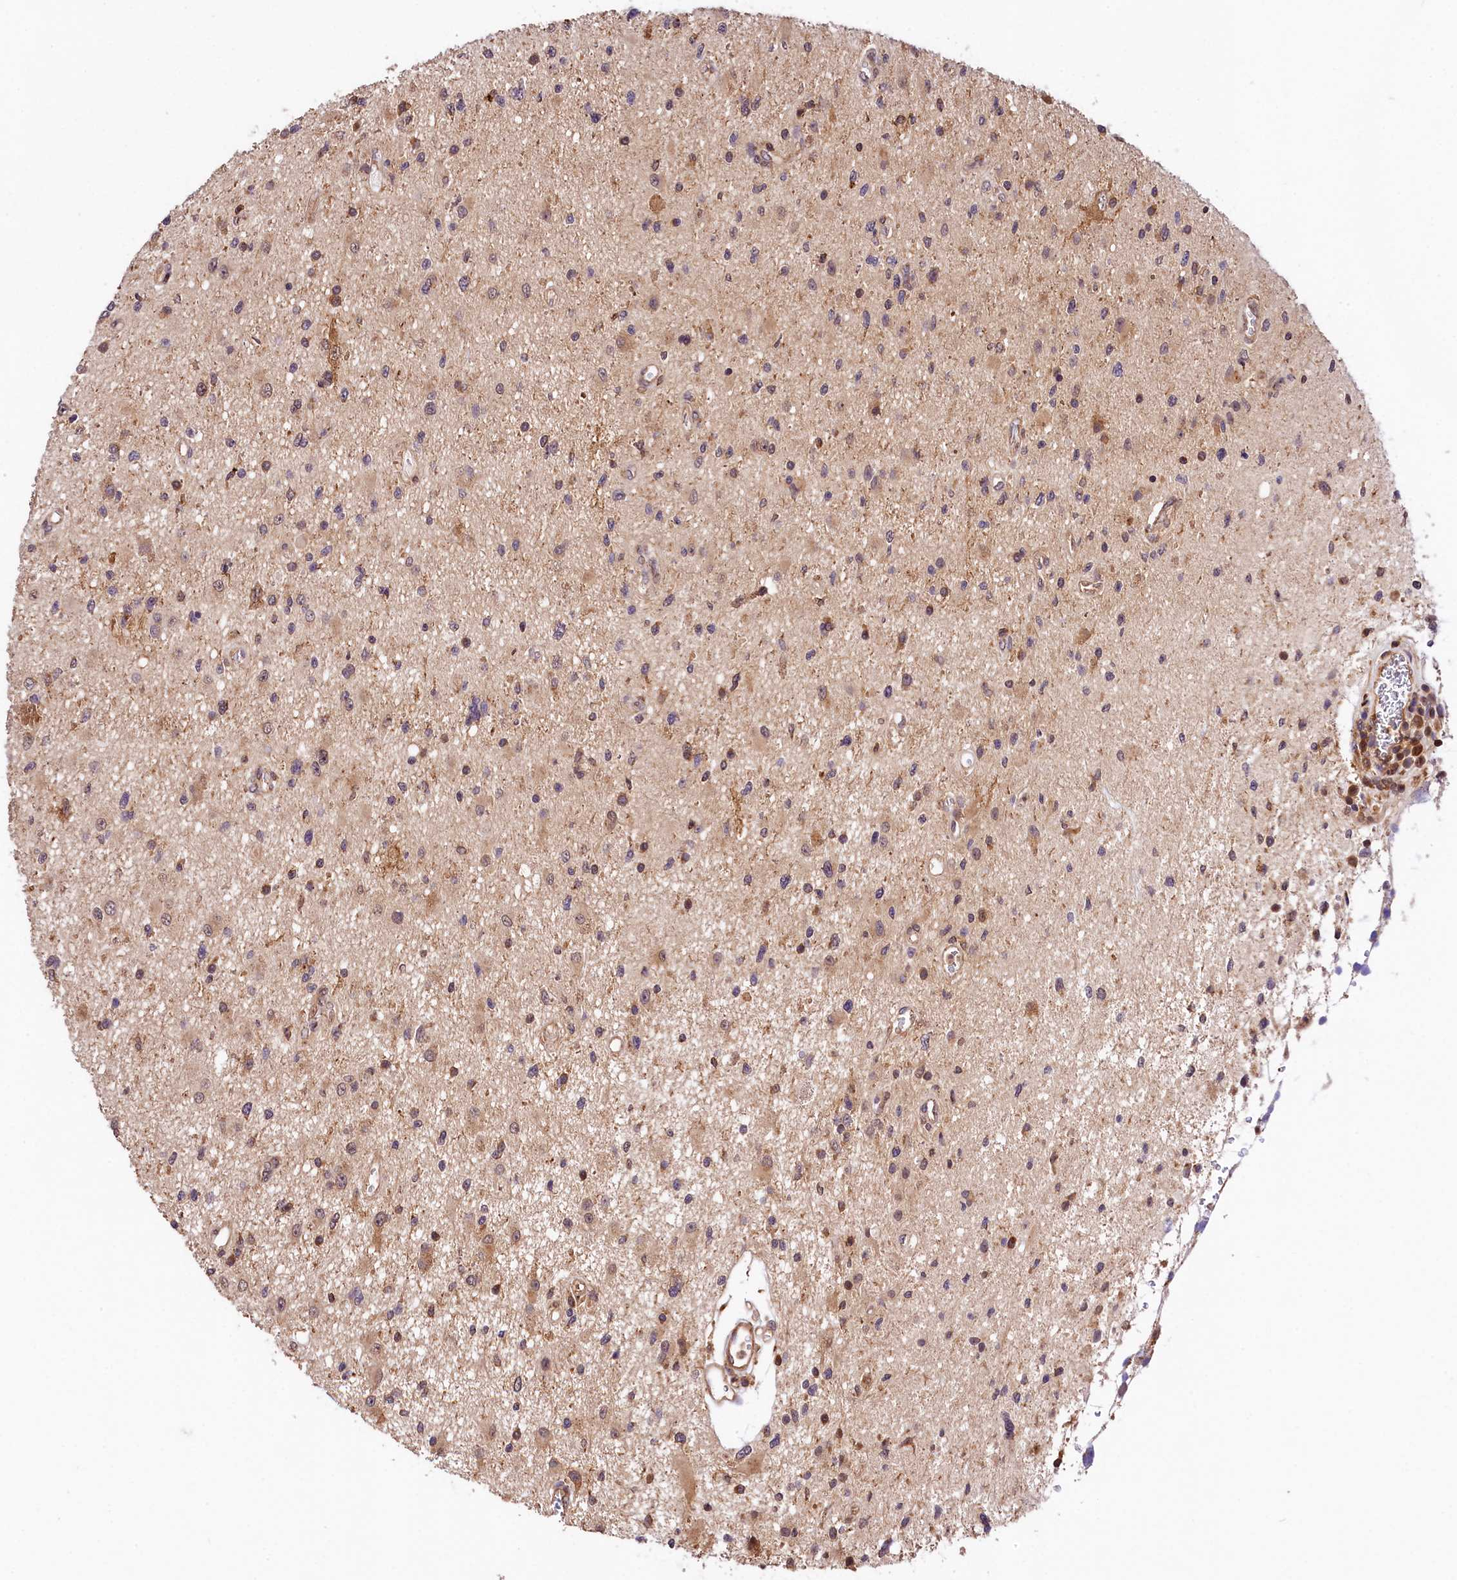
{"staining": {"intensity": "moderate", "quantity": "<25%", "location": "cytoplasmic/membranous"}, "tissue": "glioma", "cell_type": "Tumor cells", "image_type": "cancer", "snomed": [{"axis": "morphology", "description": "Glioma, malignant, High grade"}, {"axis": "topography", "description": "Brain"}], "caption": "Protein staining of malignant glioma (high-grade) tissue shows moderate cytoplasmic/membranous staining in about <25% of tumor cells.", "gene": "CHORDC1", "patient": {"sex": "male", "age": 33}}